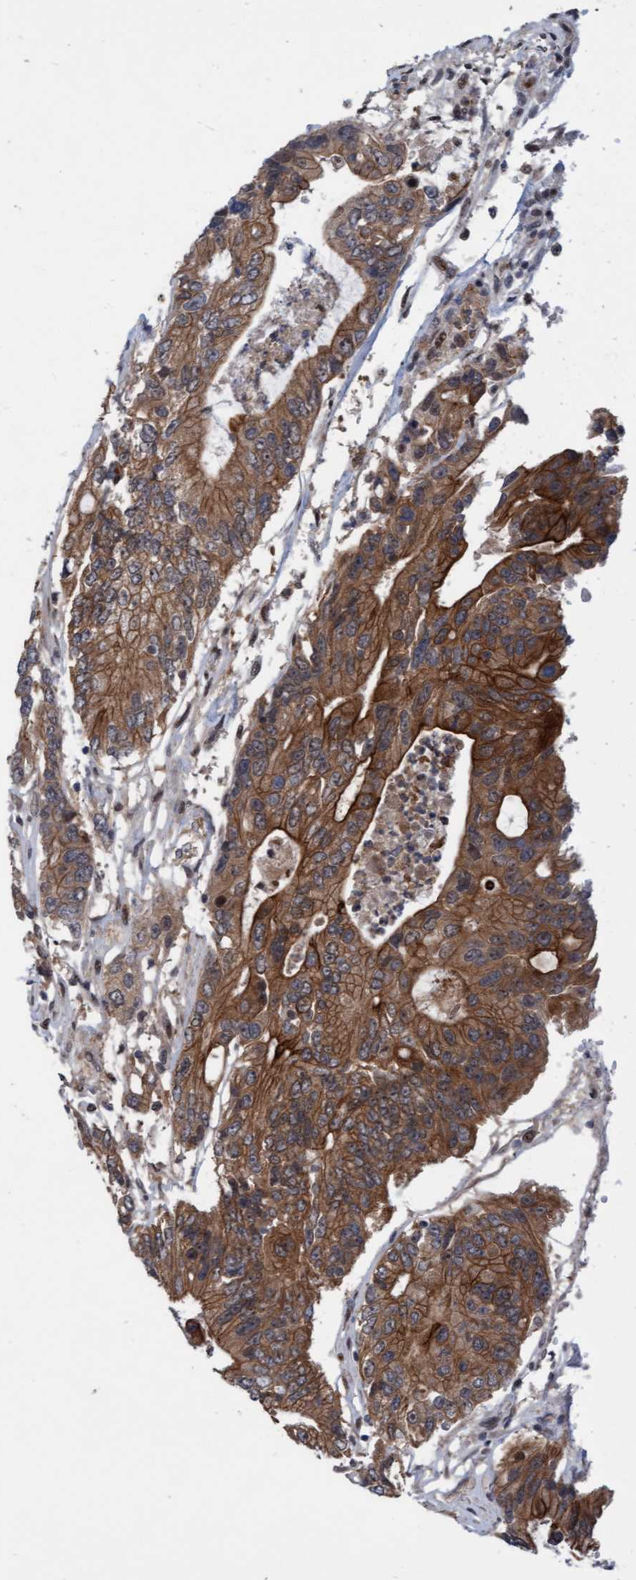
{"staining": {"intensity": "moderate", "quantity": ">75%", "location": "cytoplasmic/membranous"}, "tissue": "colorectal cancer", "cell_type": "Tumor cells", "image_type": "cancer", "snomed": [{"axis": "morphology", "description": "Adenocarcinoma, NOS"}, {"axis": "topography", "description": "Colon"}], "caption": "This image exhibits colorectal cancer stained with immunohistochemistry (IHC) to label a protein in brown. The cytoplasmic/membranous of tumor cells show moderate positivity for the protein. Nuclei are counter-stained blue.", "gene": "RAP1GAP2", "patient": {"sex": "female", "age": 77}}